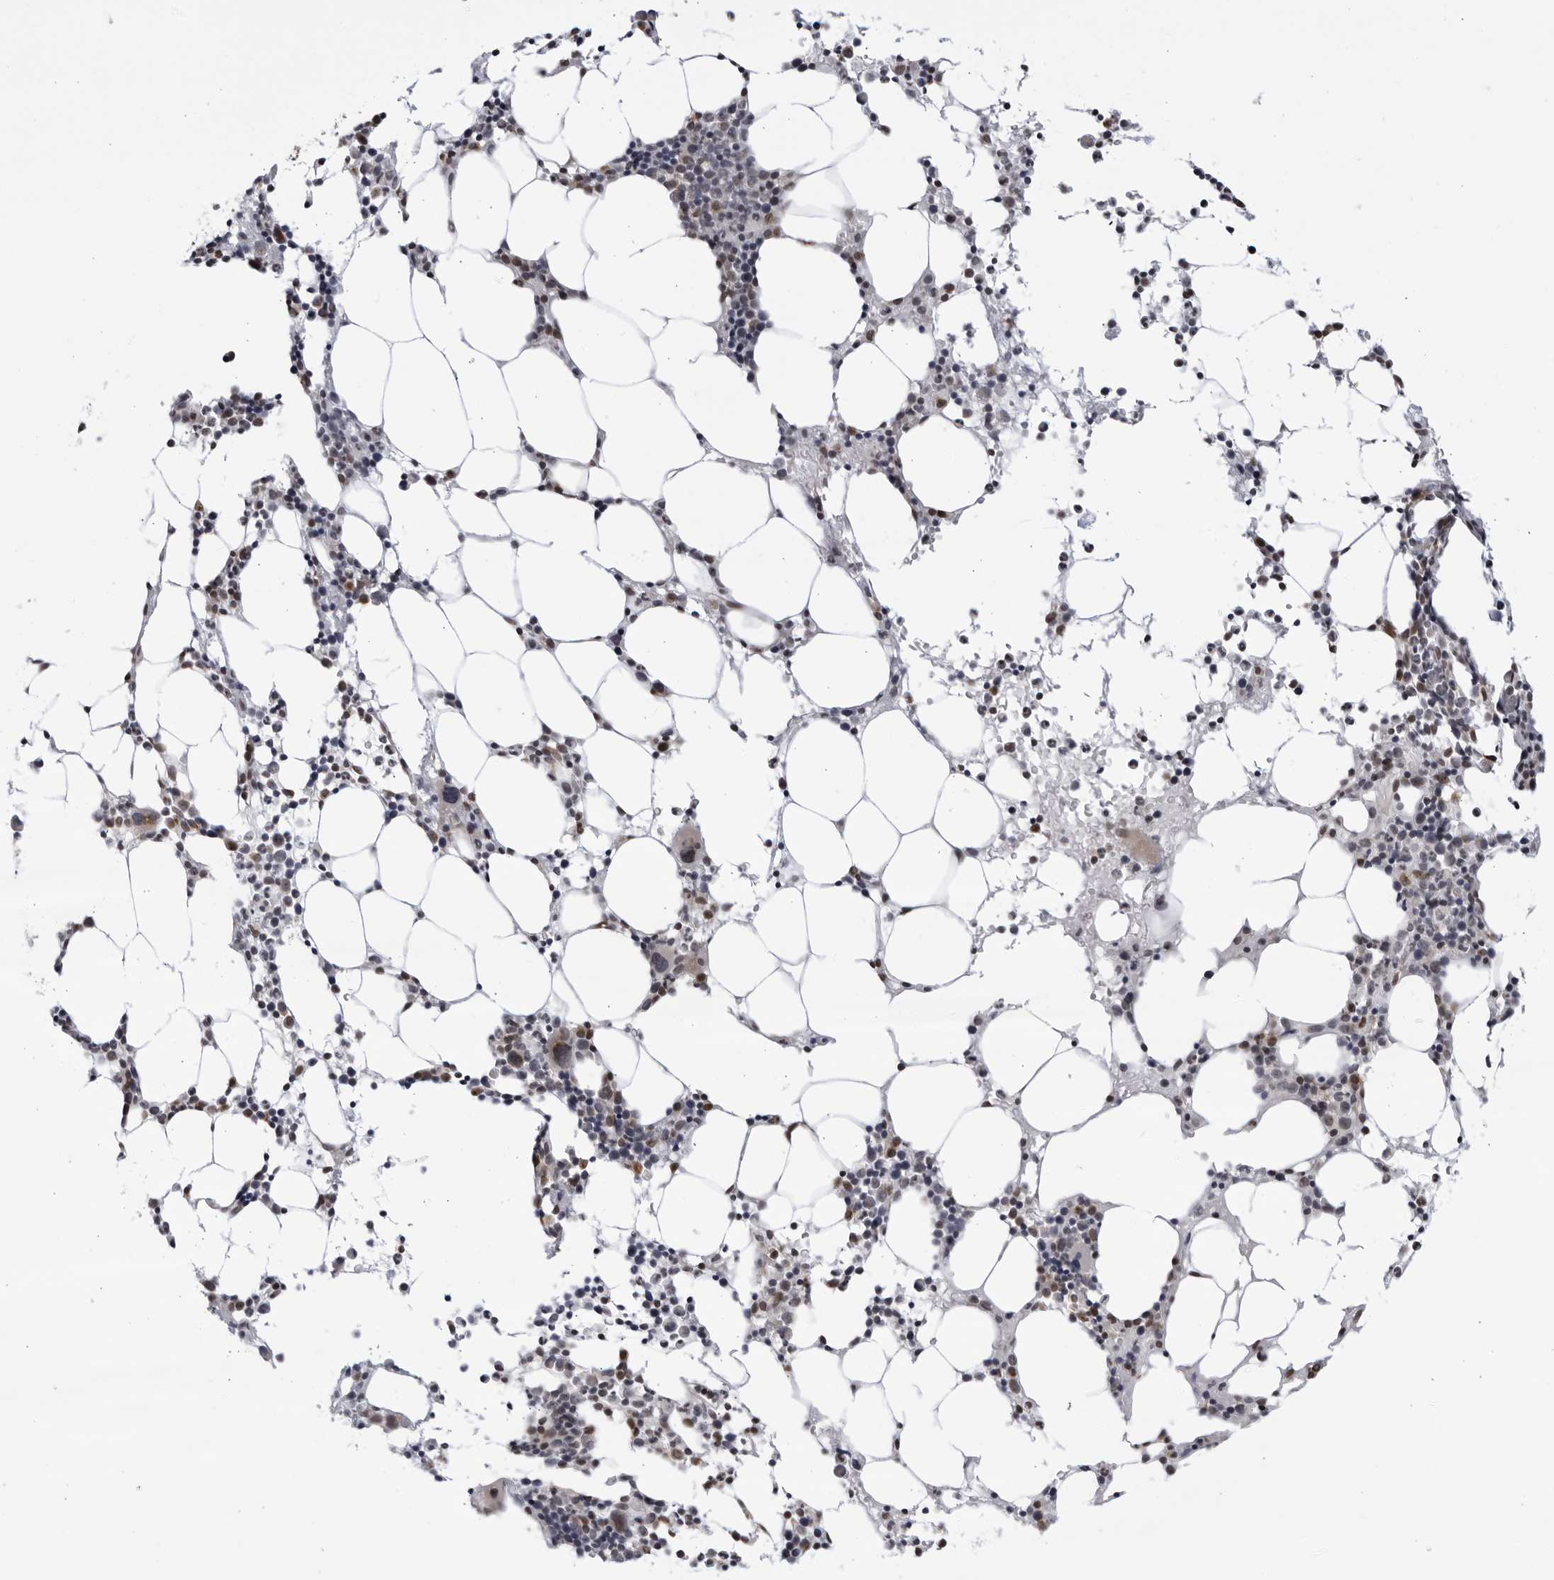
{"staining": {"intensity": "moderate", "quantity": "<25%", "location": "cytoplasmic/membranous,nuclear"}, "tissue": "bone marrow", "cell_type": "Hematopoietic cells", "image_type": "normal", "snomed": [{"axis": "morphology", "description": "Normal tissue, NOS"}, {"axis": "morphology", "description": "Inflammation, NOS"}, {"axis": "topography", "description": "Bone marrow"}], "caption": "IHC histopathology image of unremarkable bone marrow: bone marrow stained using immunohistochemistry (IHC) displays low levels of moderate protein expression localized specifically in the cytoplasmic/membranous,nuclear of hematopoietic cells, appearing as a cytoplasmic/membranous,nuclear brown color.", "gene": "RASGEF1C", "patient": {"sex": "male", "age": 31}}